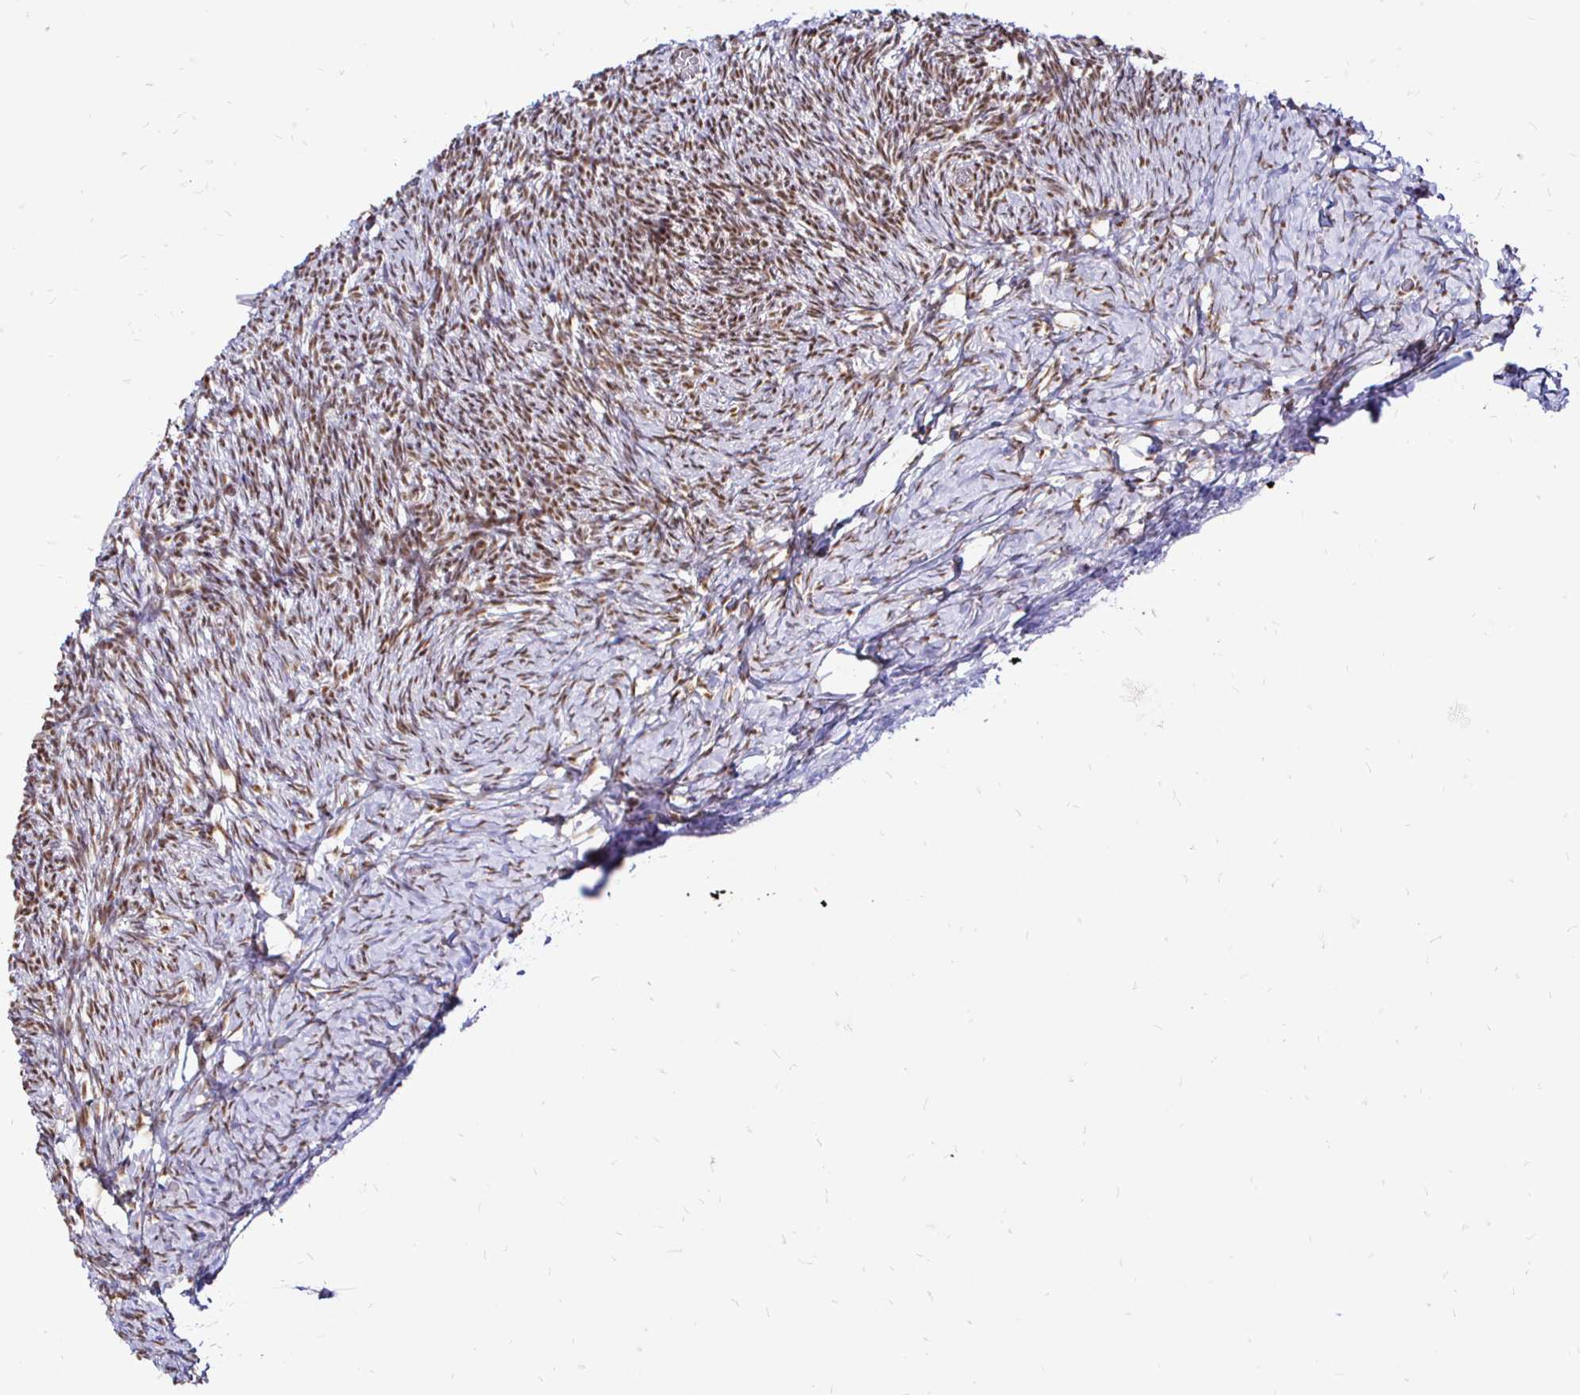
{"staining": {"intensity": "moderate", "quantity": "25%-75%", "location": "nuclear"}, "tissue": "ovary", "cell_type": "Ovarian stroma cells", "image_type": "normal", "snomed": [{"axis": "morphology", "description": "Normal tissue, NOS"}, {"axis": "topography", "description": "Ovary"}], "caption": "Moderate nuclear protein positivity is appreciated in about 25%-75% of ovarian stroma cells in ovary.", "gene": "SIN3A", "patient": {"sex": "female", "age": 39}}